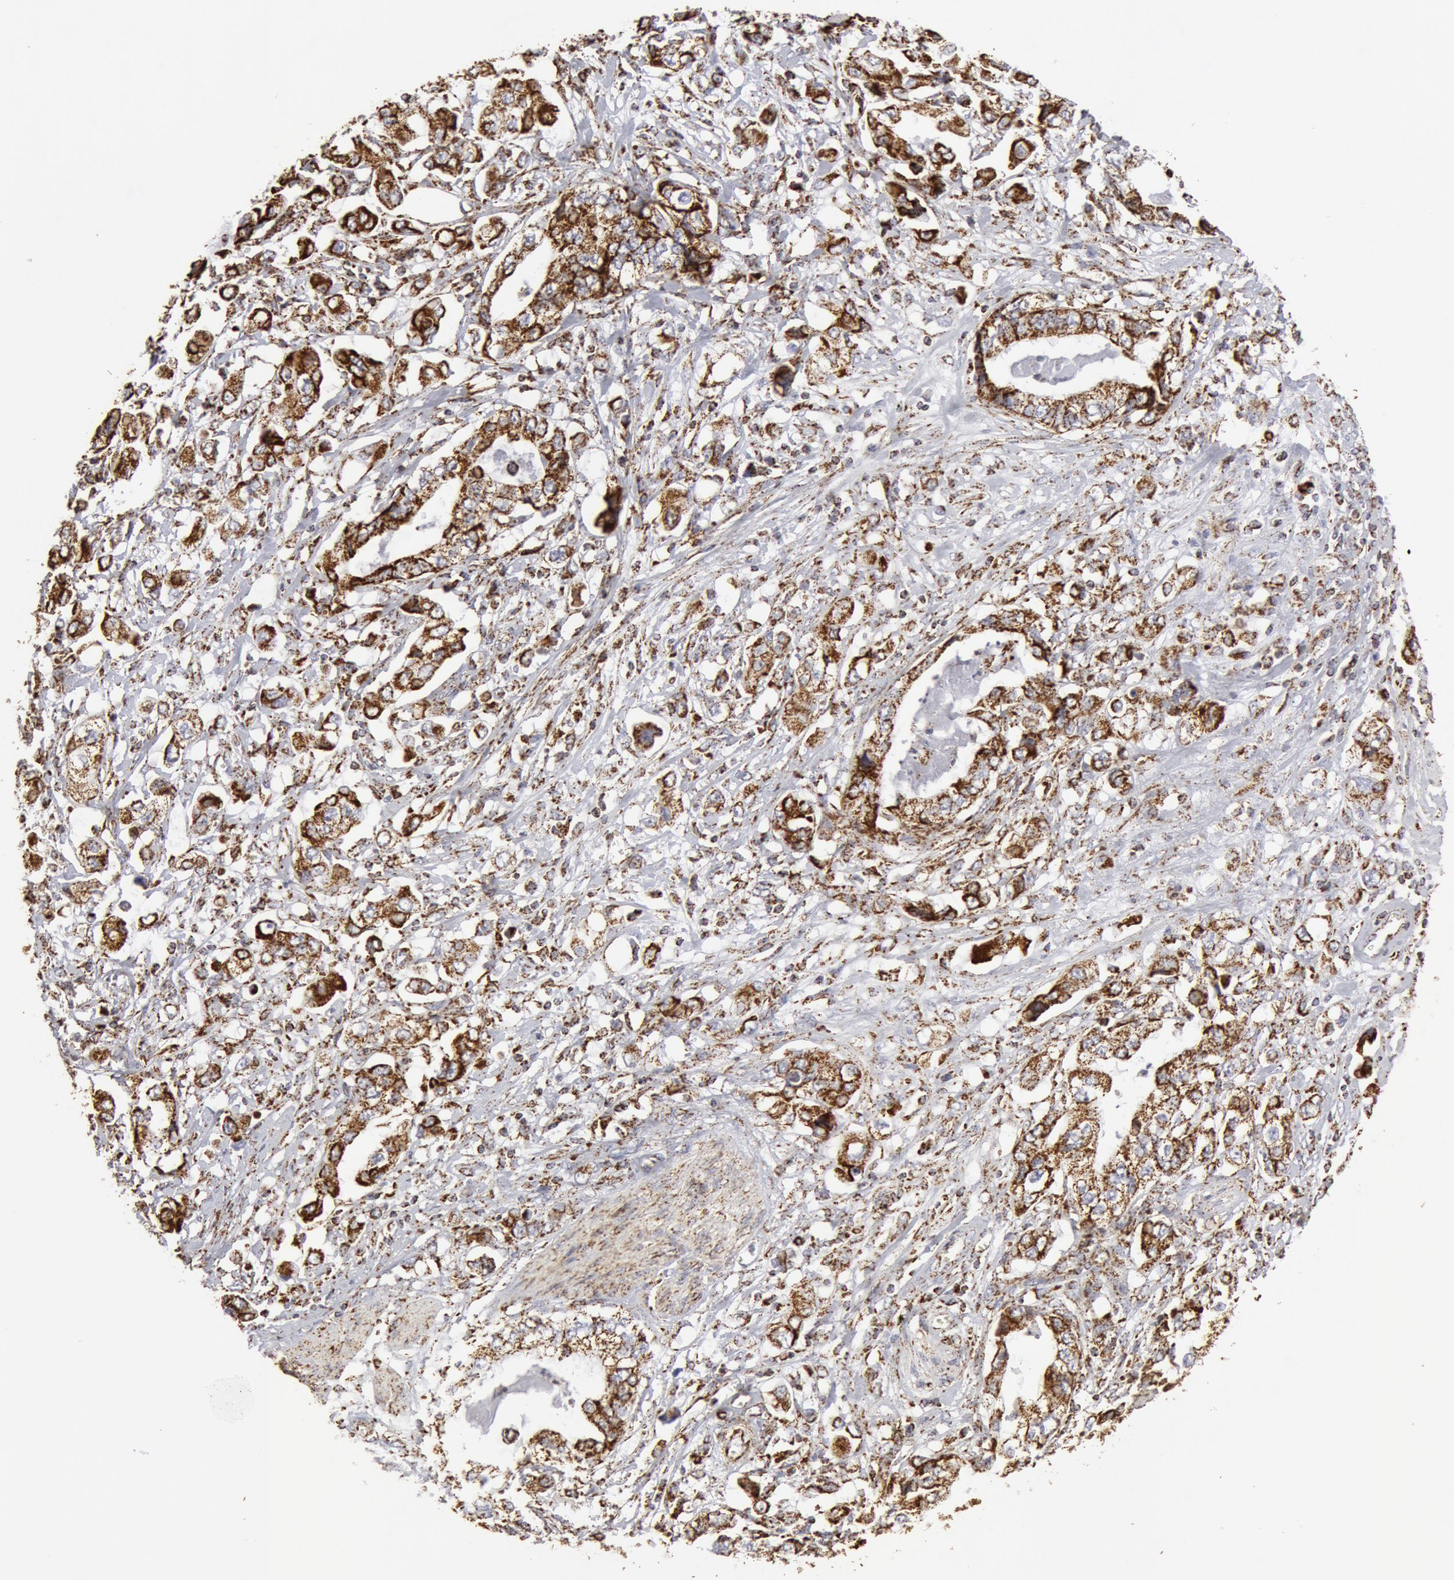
{"staining": {"intensity": "moderate", "quantity": ">75%", "location": "cytoplasmic/membranous"}, "tissue": "stomach cancer", "cell_type": "Tumor cells", "image_type": "cancer", "snomed": [{"axis": "morphology", "description": "Adenocarcinoma, NOS"}, {"axis": "topography", "description": "Pancreas"}, {"axis": "topography", "description": "Stomach, upper"}], "caption": "DAB (3,3'-diaminobenzidine) immunohistochemical staining of human stomach cancer demonstrates moderate cytoplasmic/membranous protein staining in about >75% of tumor cells.", "gene": "ATP5F1B", "patient": {"sex": "male", "age": 77}}